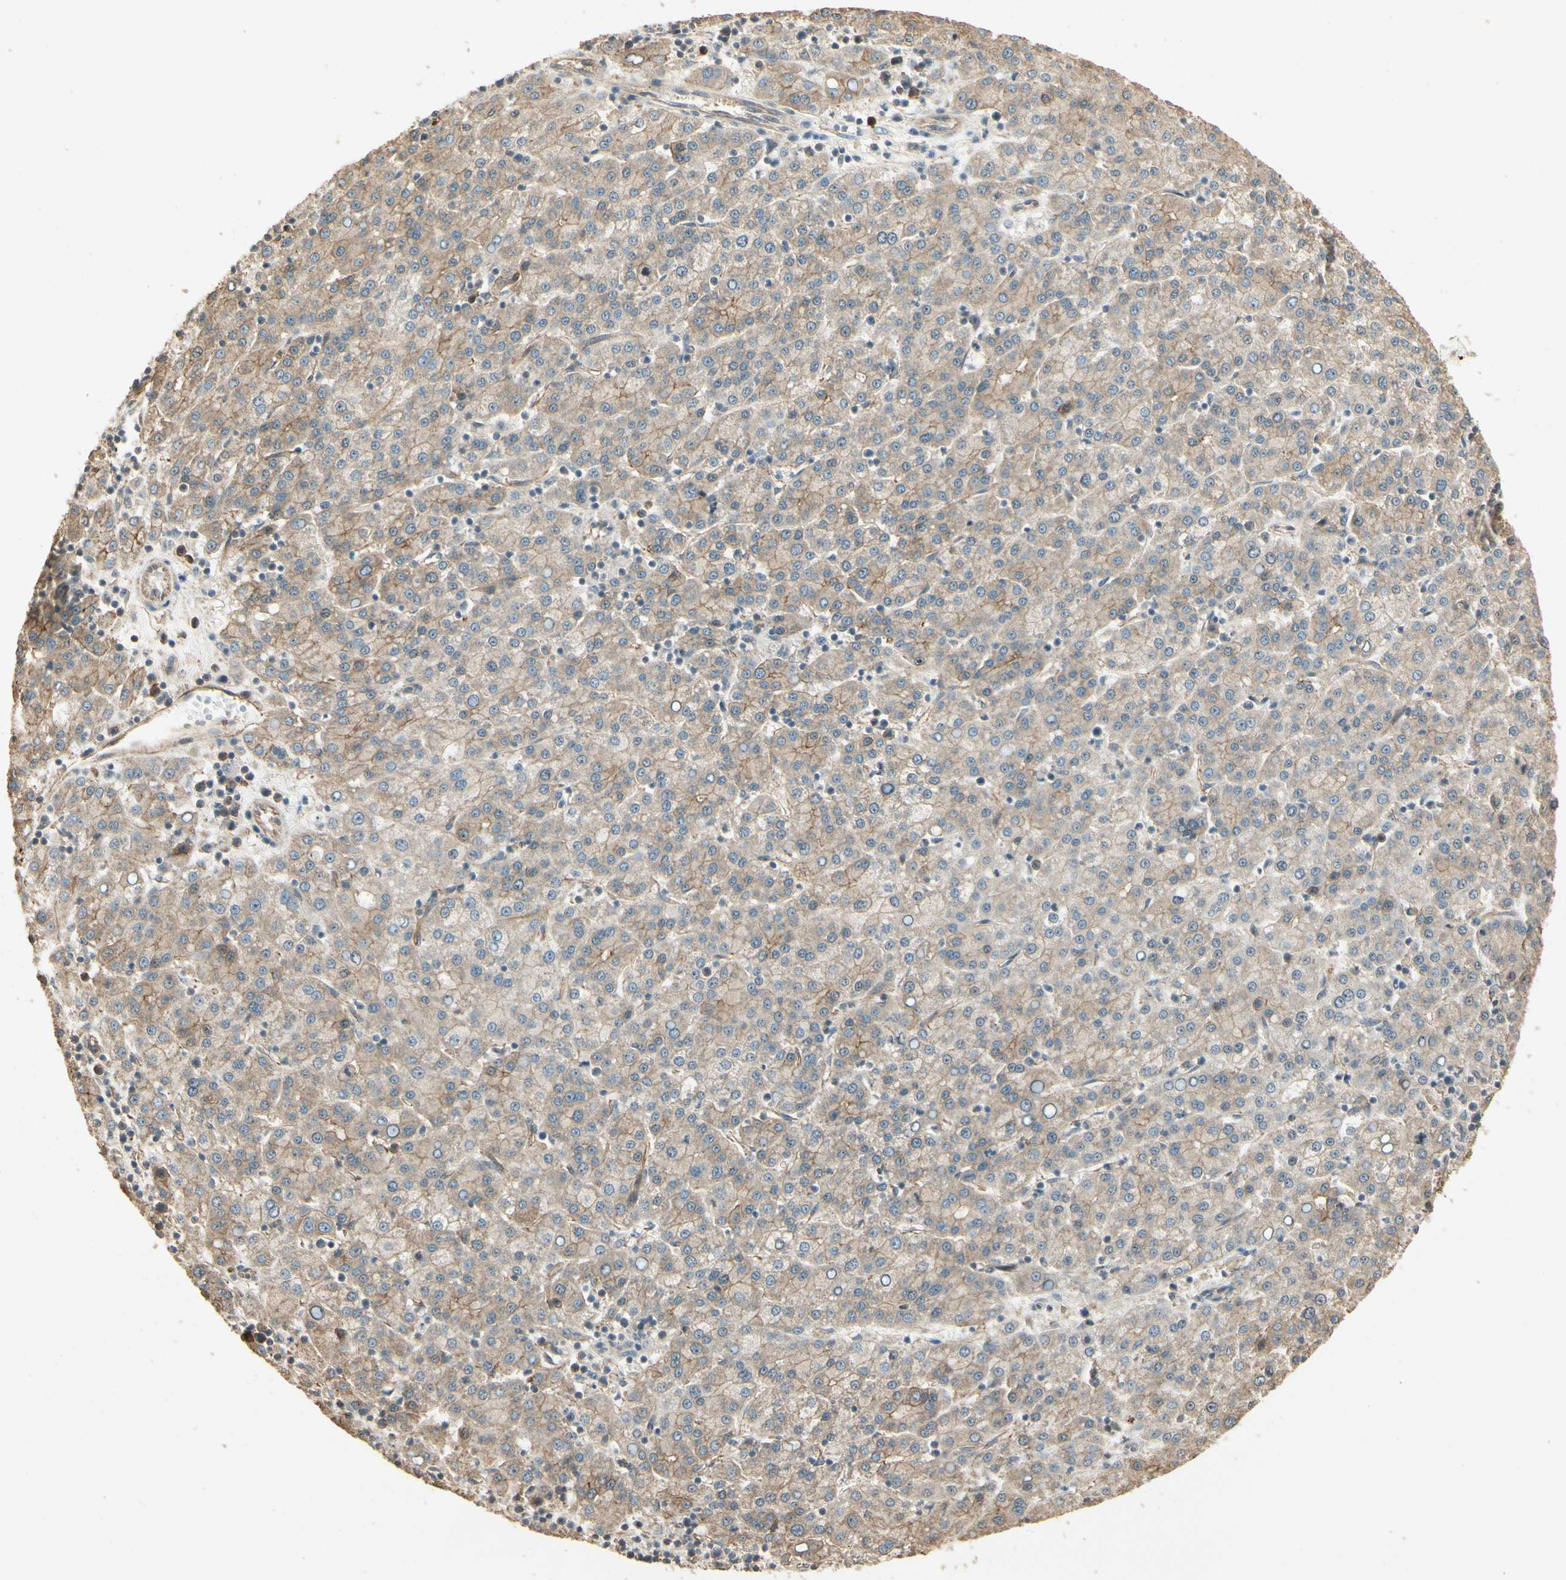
{"staining": {"intensity": "weak", "quantity": "25%-75%", "location": "cytoplasmic/membranous"}, "tissue": "liver cancer", "cell_type": "Tumor cells", "image_type": "cancer", "snomed": [{"axis": "morphology", "description": "Carcinoma, Hepatocellular, NOS"}, {"axis": "topography", "description": "Liver"}], "caption": "A photomicrograph of human hepatocellular carcinoma (liver) stained for a protein displays weak cytoplasmic/membranous brown staining in tumor cells. Ihc stains the protein of interest in brown and the nuclei are stained blue.", "gene": "RNF180", "patient": {"sex": "female", "age": 58}}